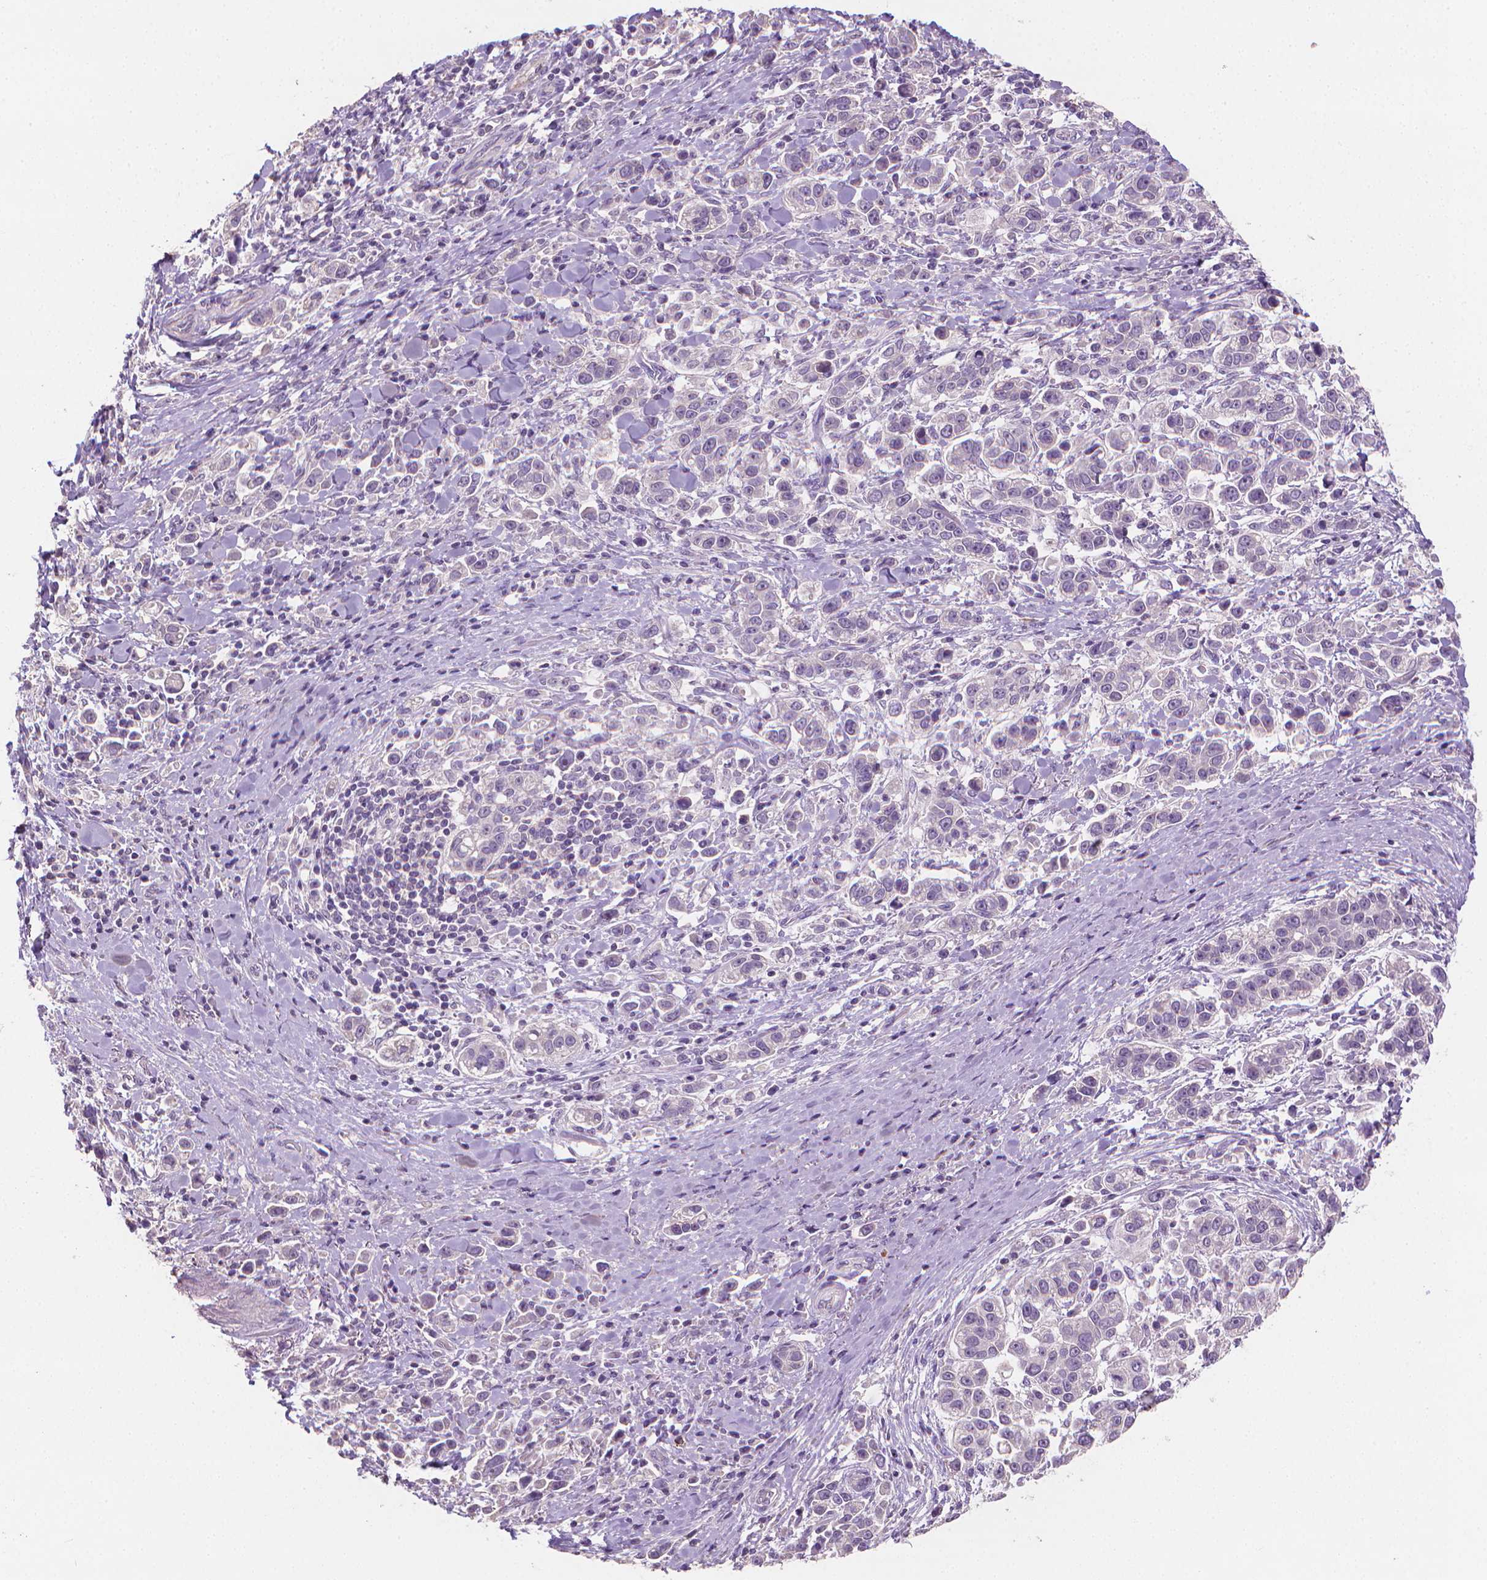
{"staining": {"intensity": "negative", "quantity": "none", "location": "none"}, "tissue": "stomach cancer", "cell_type": "Tumor cells", "image_type": "cancer", "snomed": [{"axis": "morphology", "description": "Adenocarcinoma, NOS"}, {"axis": "topography", "description": "Stomach"}], "caption": "Immunohistochemical staining of stomach adenocarcinoma displays no significant positivity in tumor cells.", "gene": "CATIP", "patient": {"sex": "male", "age": 93}}